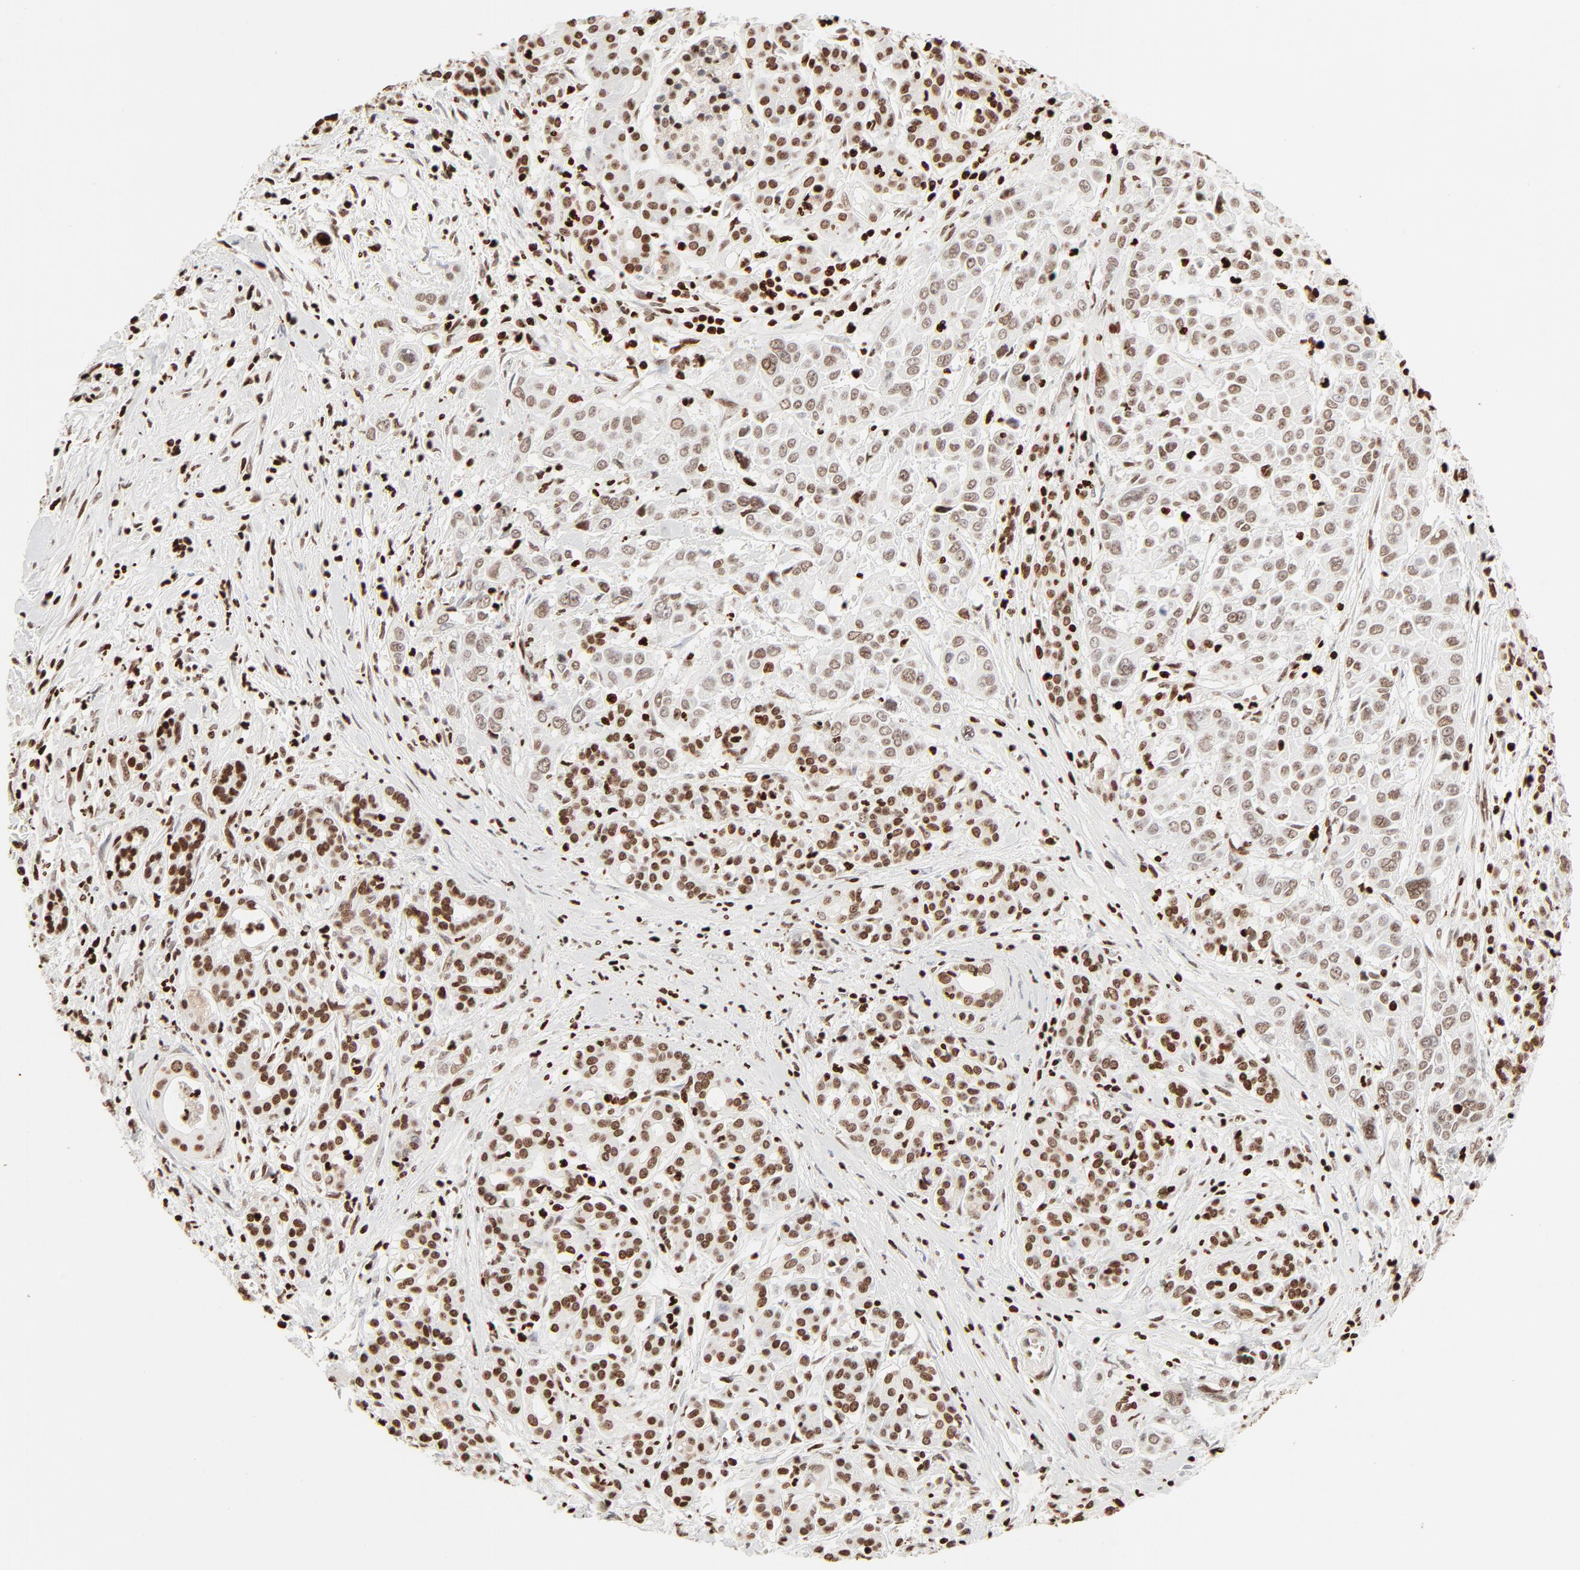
{"staining": {"intensity": "moderate", "quantity": ">75%", "location": "nuclear"}, "tissue": "pancreatic cancer", "cell_type": "Tumor cells", "image_type": "cancer", "snomed": [{"axis": "morphology", "description": "Adenocarcinoma, NOS"}, {"axis": "topography", "description": "Pancreas"}], "caption": "Protein expression analysis of pancreatic cancer demonstrates moderate nuclear expression in approximately >75% of tumor cells.", "gene": "HMGB2", "patient": {"sex": "female", "age": 52}}